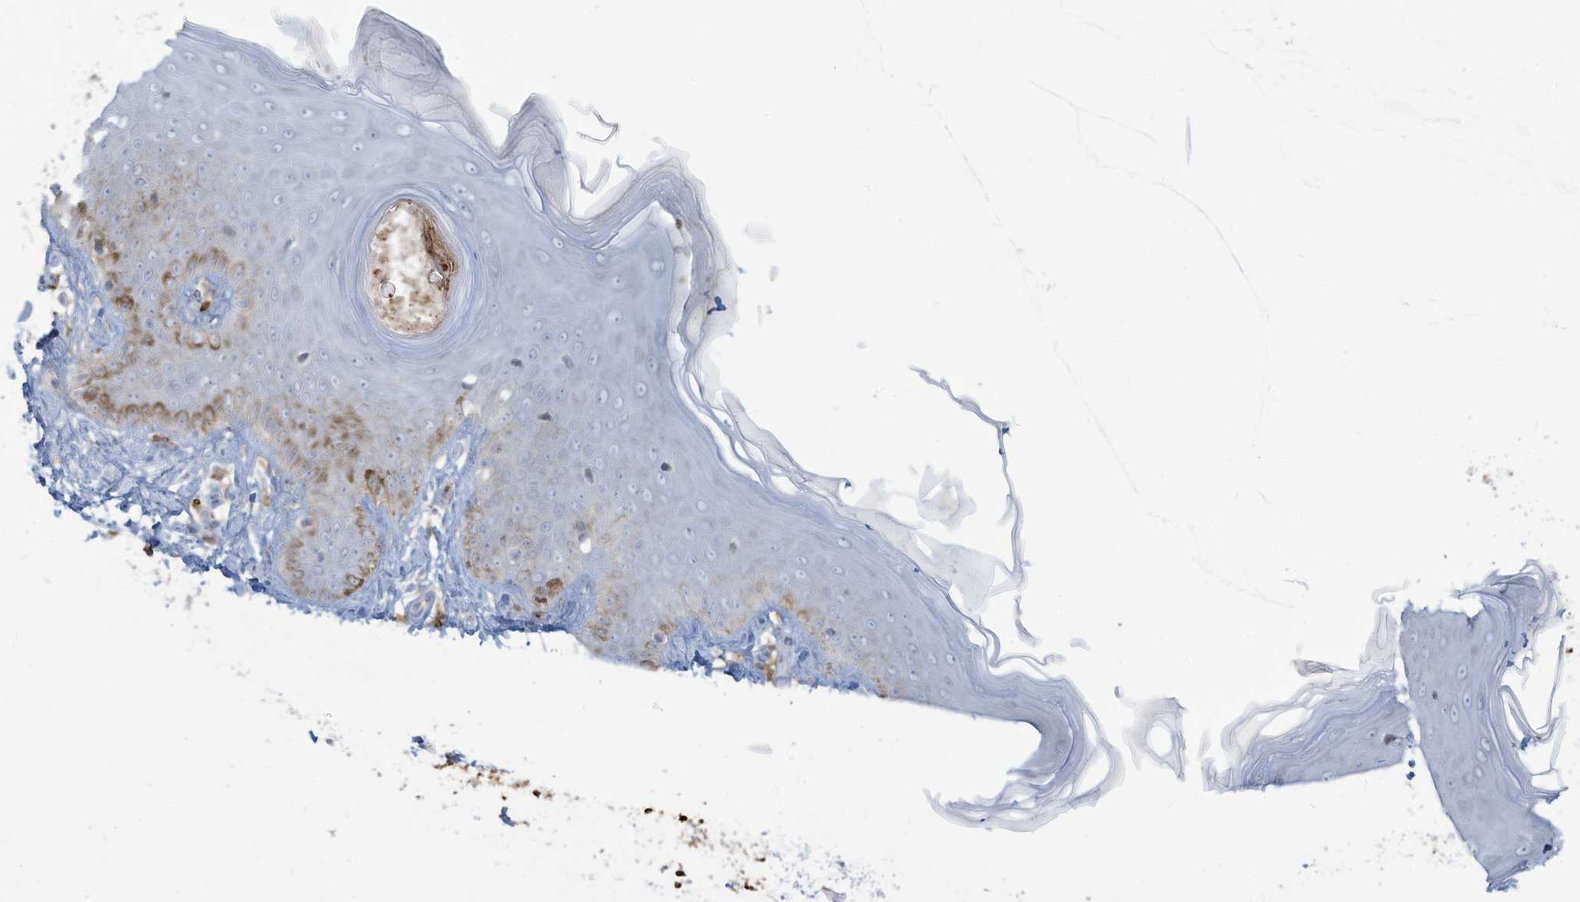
{"staining": {"intensity": "negative", "quantity": "none", "location": "none"}, "tissue": "skin", "cell_type": "Fibroblasts", "image_type": "normal", "snomed": [{"axis": "morphology", "description": "Normal tissue, NOS"}, {"axis": "topography", "description": "Skin"}], "caption": "High power microscopy histopathology image of an immunohistochemistry (IHC) micrograph of normal skin, revealing no significant expression in fibroblasts.", "gene": "NOTO", "patient": {"sex": "male", "age": 52}}